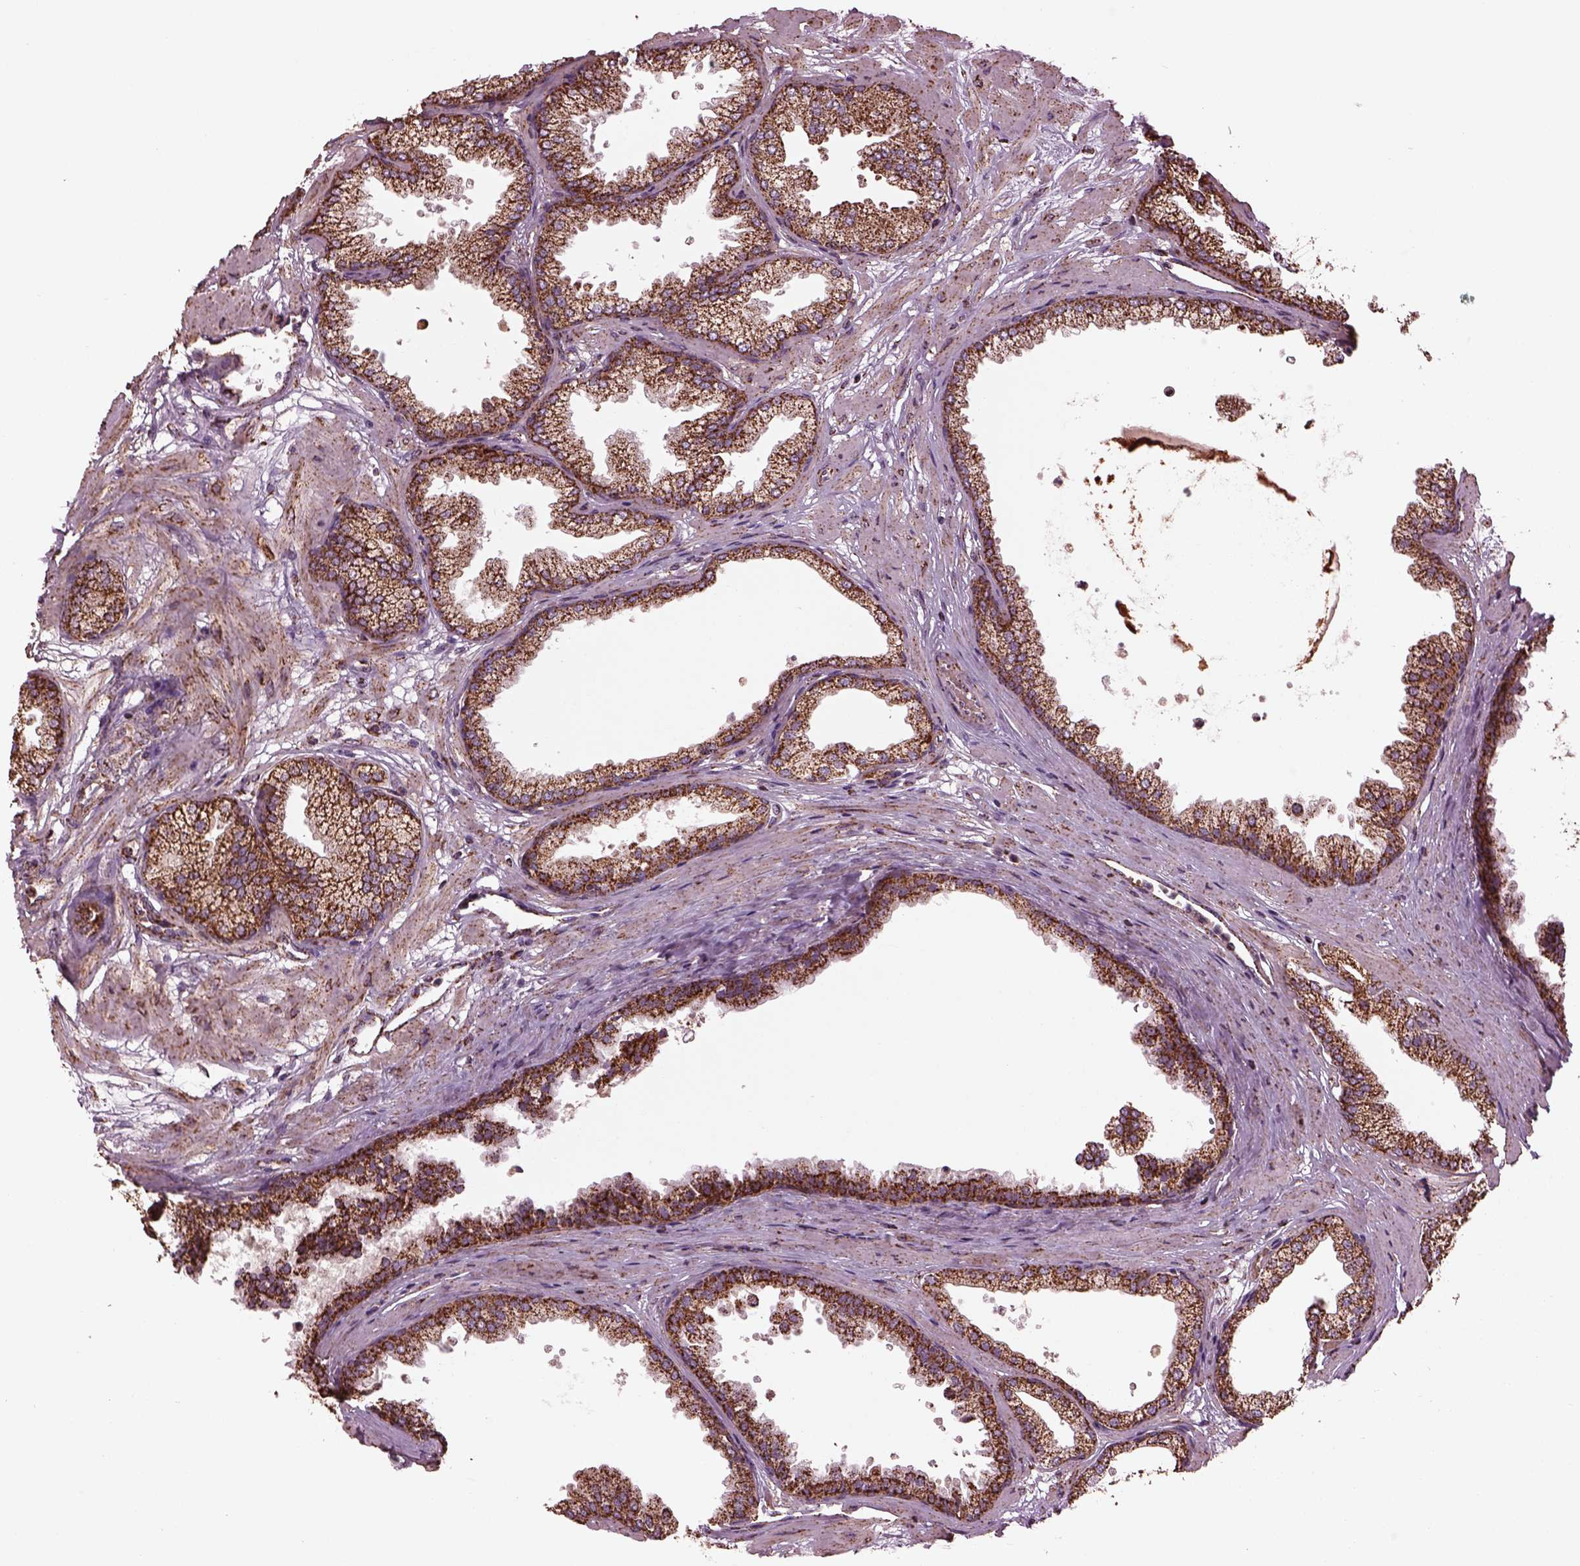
{"staining": {"intensity": "strong", "quantity": ">75%", "location": "cytoplasmic/membranous"}, "tissue": "prostate", "cell_type": "Glandular cells", "image_type": "normal", "snomed": [{"axis": "morphology", "description": "Normal tissue, NOS"}, {"axis": "topography", "description": "Prostate"}], "caption": "An immunohistochemistry (IHC) image of benign tissue is shown. Protein staining in brown highlights strong cytoplasmic/membranous positivity in prostate within glandular cells. Nuclei are stained in blue.", "gene": "TMEM254", "patient": {"sex": "male", "age": 37}}